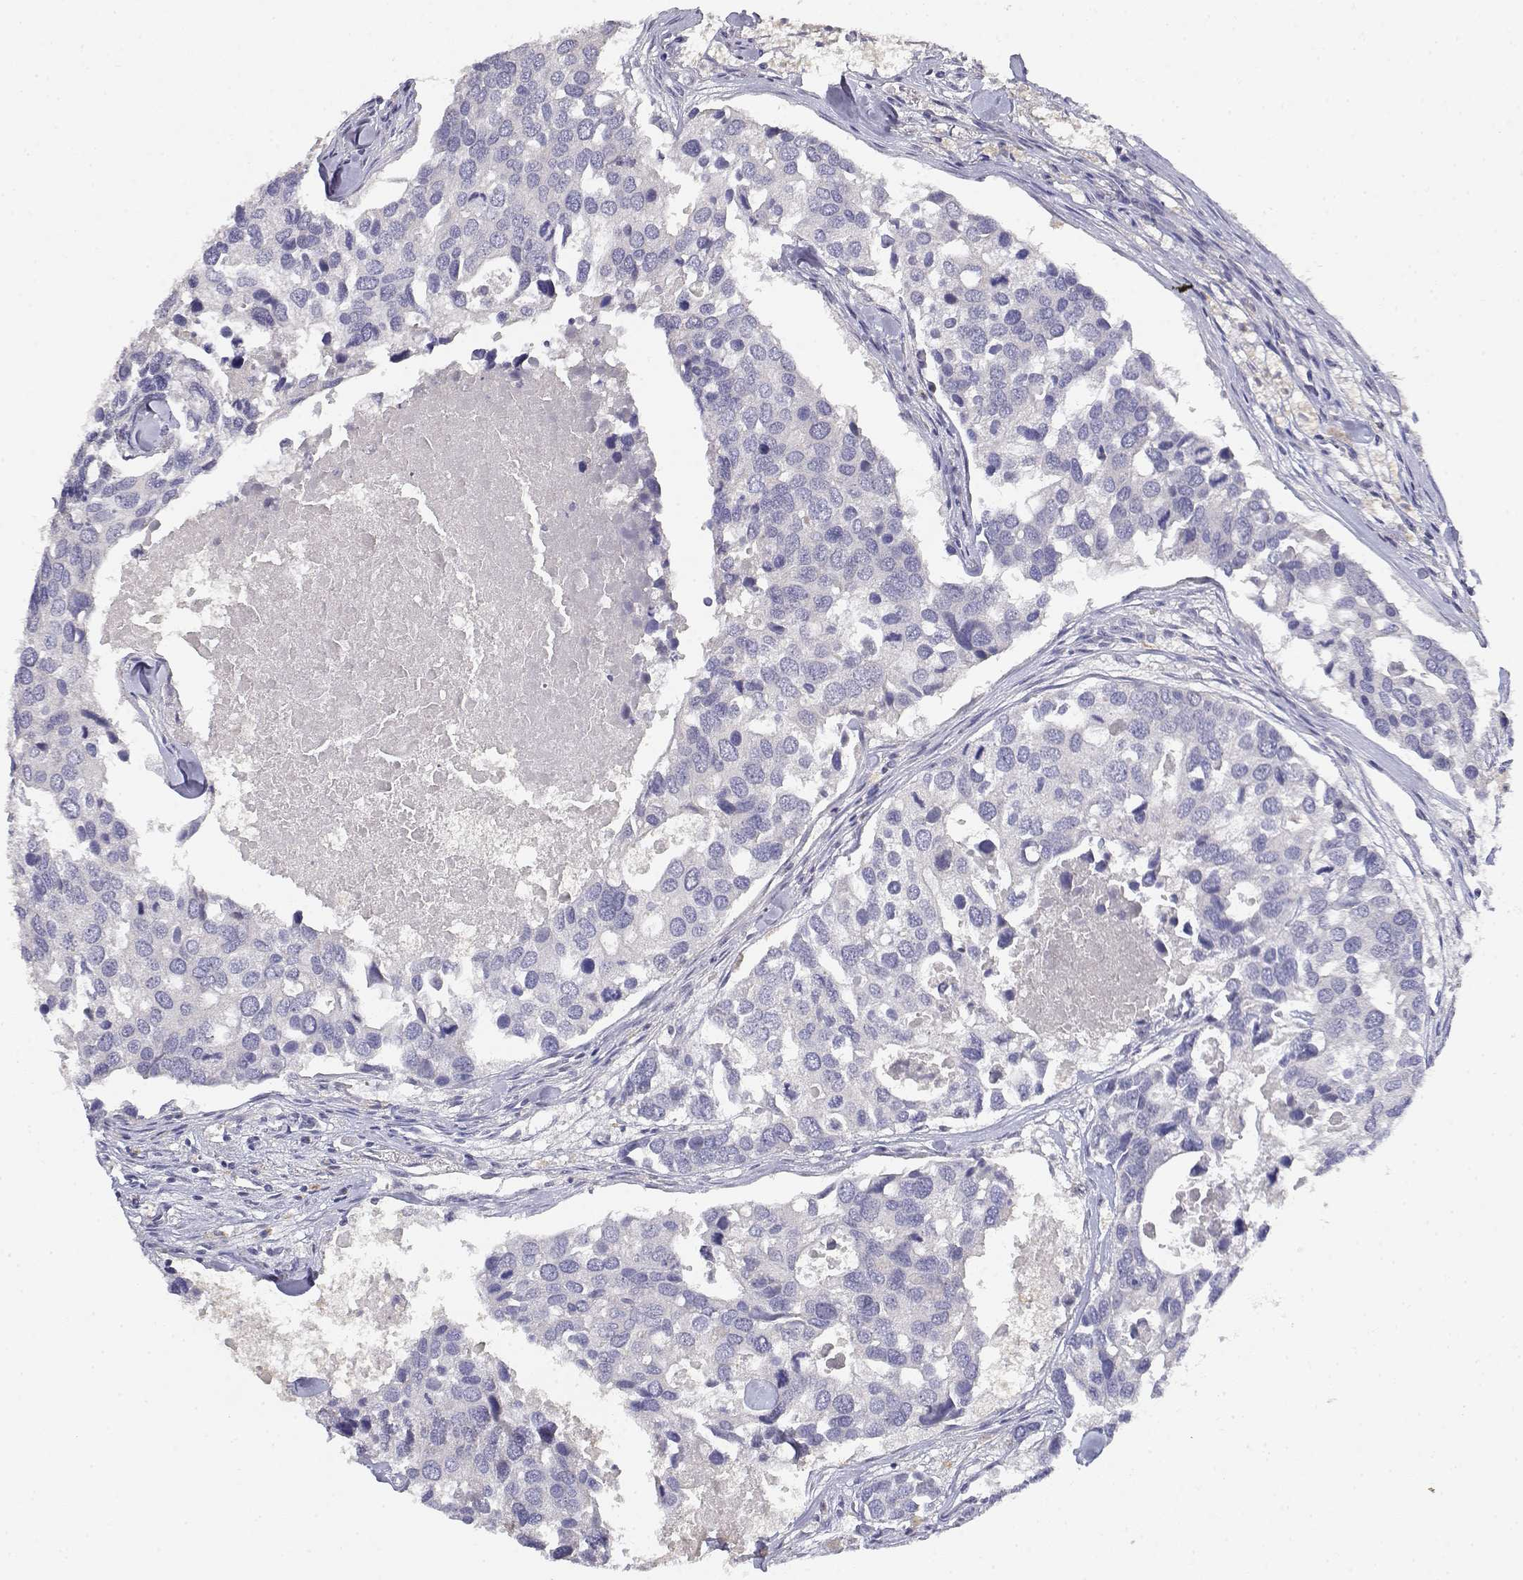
{"staining": {"intensity": "negative", "quantity": "none", "location": "none"}, "tissue": "breast cancer", "cell_type": "Tumor cells", "image_type": "cancer", "snomed": [{"axis": "morphology", "description": "Duct carcinoma"}, {"axis": "topography", "description": "Breast"}], "caption": "High magnification brightfield microscopy of breast infiltrating ductal carcinoma stained with DAB (brown) and counterstained with hematoxylin (blue): tumor cells show no significant staining.", "gene": "ADA", "patient": {"sex": "female", "age": 83}}